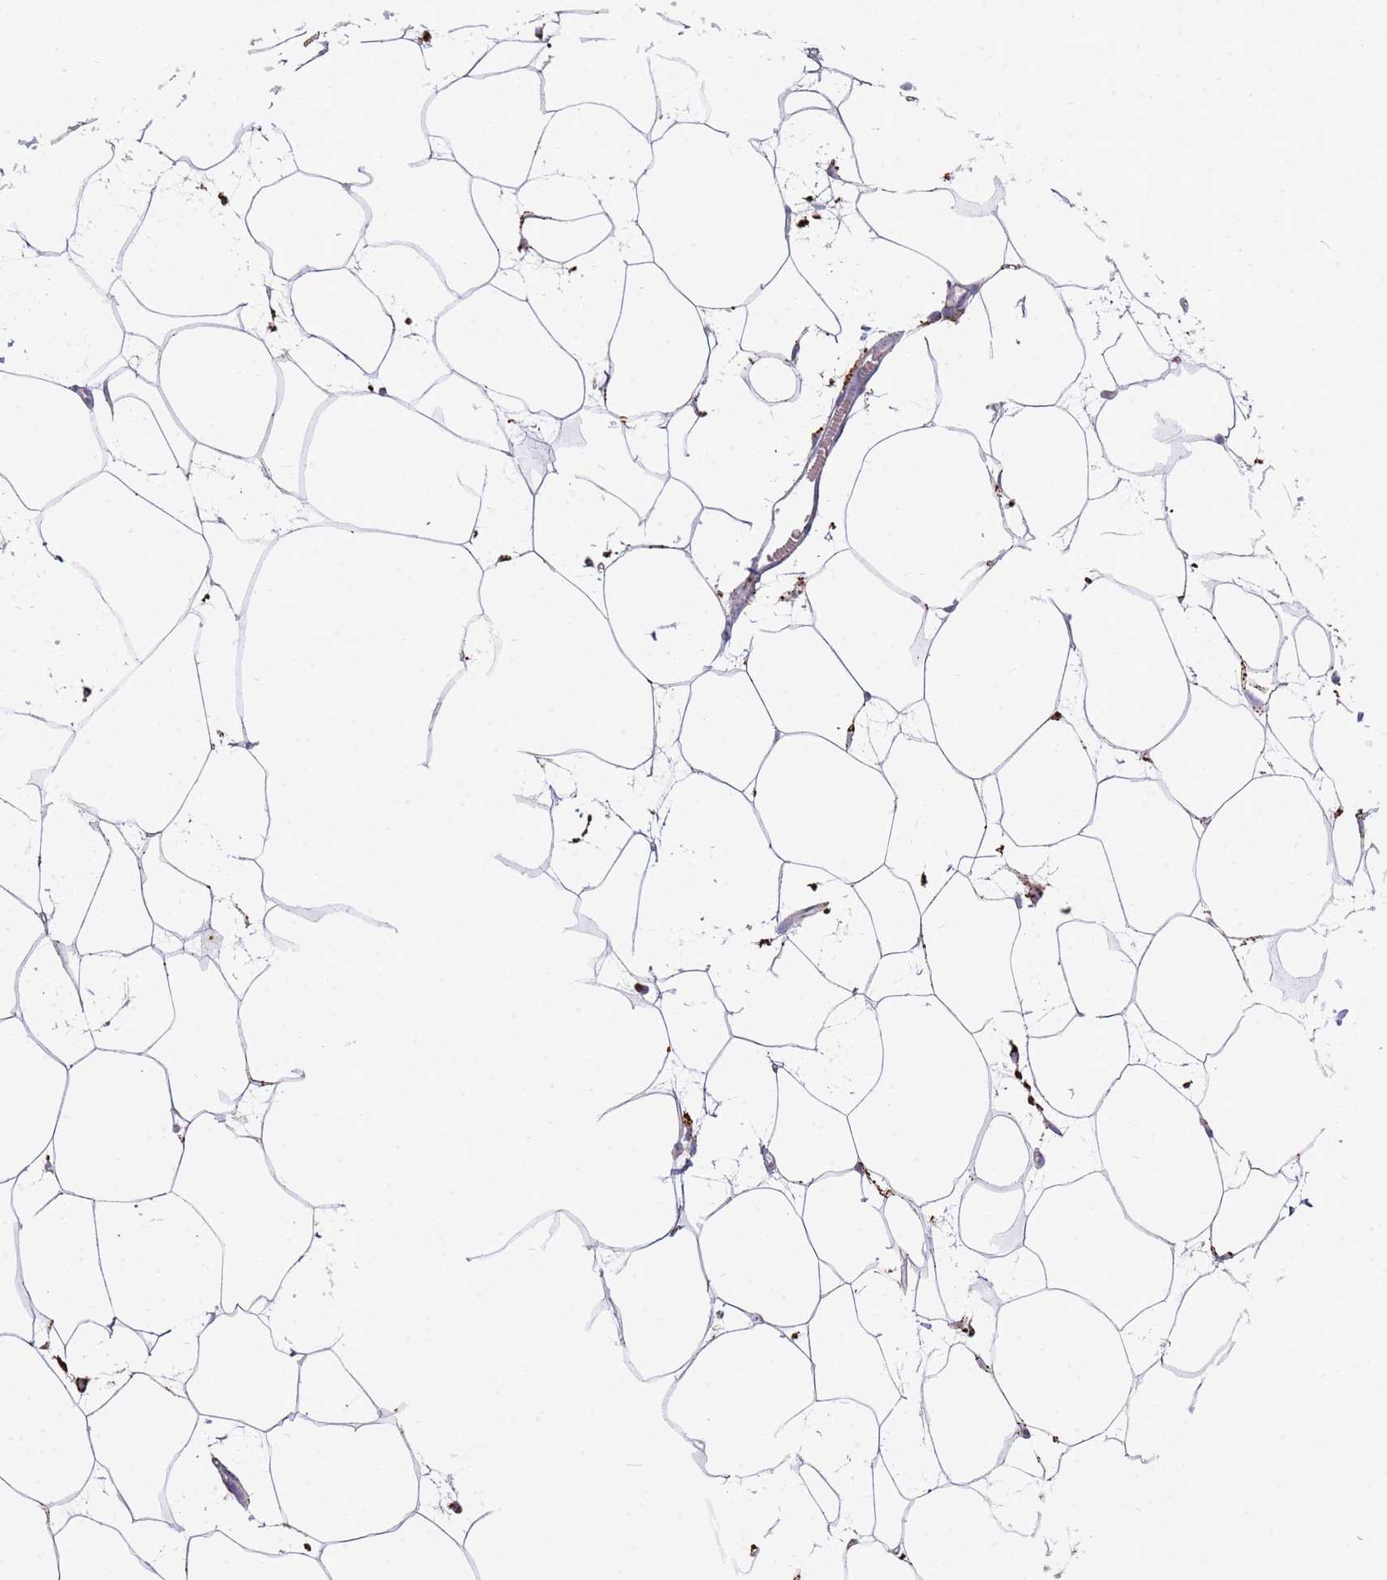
{"staining": {"intensity": "moderate", "quantity": "25%-75%", "location": "cytoplasmic/membranous"}, "tissue": "adipose tissue", "cell_type": "Adipocytes", "image_type": "normal", "snomed": [{"axis": "morphology", "description": "Normal tissue, NOS"}, {"axis": "topography", "description": "Adipose tissue"}], "caption": "Normal adipose tissue was stained to show a protein in brown. There is medium levels of moderate cytoplasmic/membranous positivity in approximately 25%-75% of adipocytes.", "gene": "TMEM229B", "patient": {"sex": "female", "age": 37}}